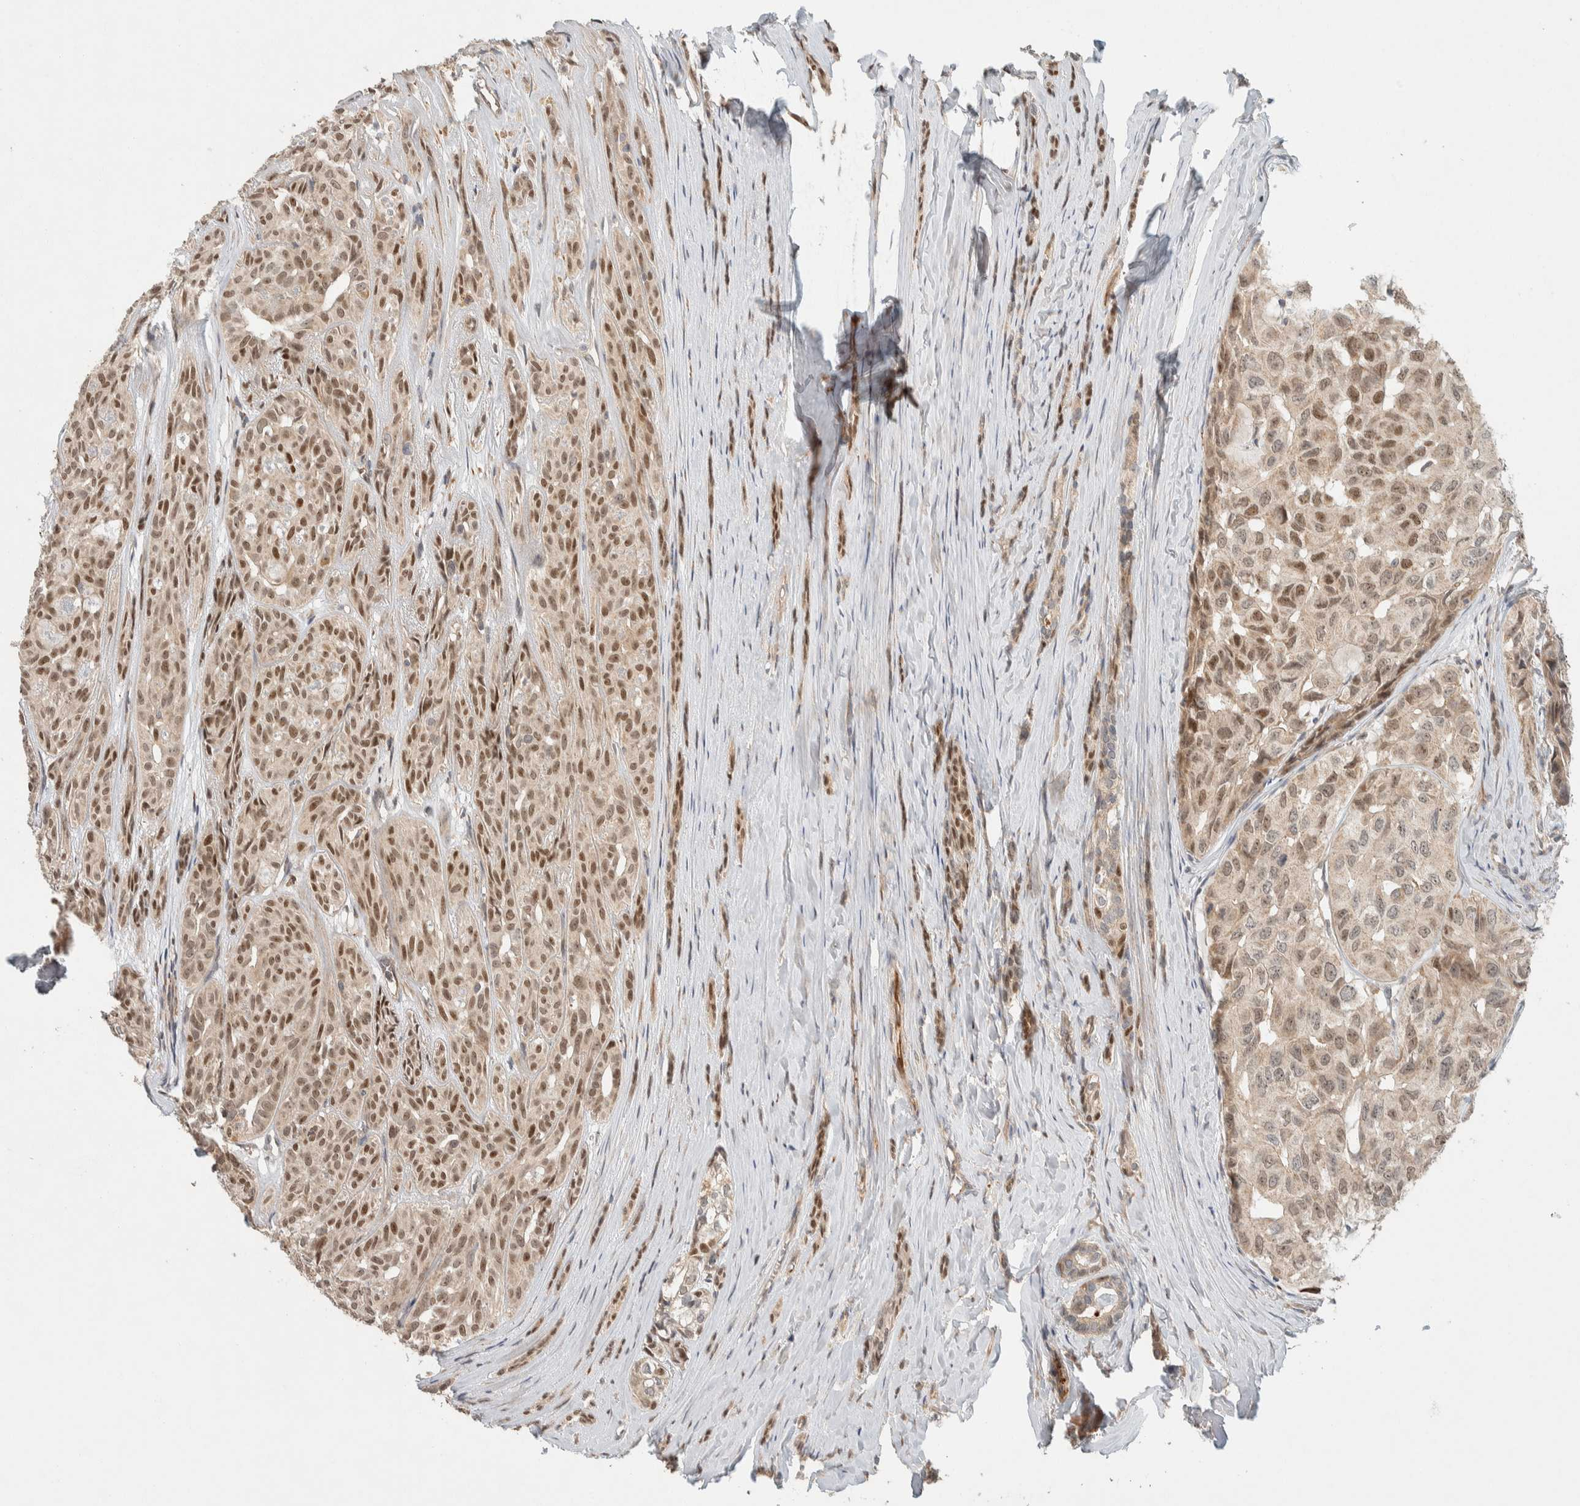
{"staining": {"intensity": "moderate", "quantity": ">75%", "location": "cytoplasmic/membranous,nuclear"}, "tissue": "head and neck cancer", "cell_type": "Tumor cells", "image_type": "cancer", "snomed": [{"axis": "morphology", "description": "Adenocarcinoma, NOS"}, {"axis": "topography", "description": "Salivary gland, NOS"}, {"axis": "topography", "description": "Head-Neck"}], "caption": "The immunohistochemical stain shows moderate cytoplasmic/membranous and nuclear positivity in tumor cells of head and neck cancer (adenocarcinoma) tissue.", "gene": "KIF9", "patient": {"sex": "female", "age": 76}}